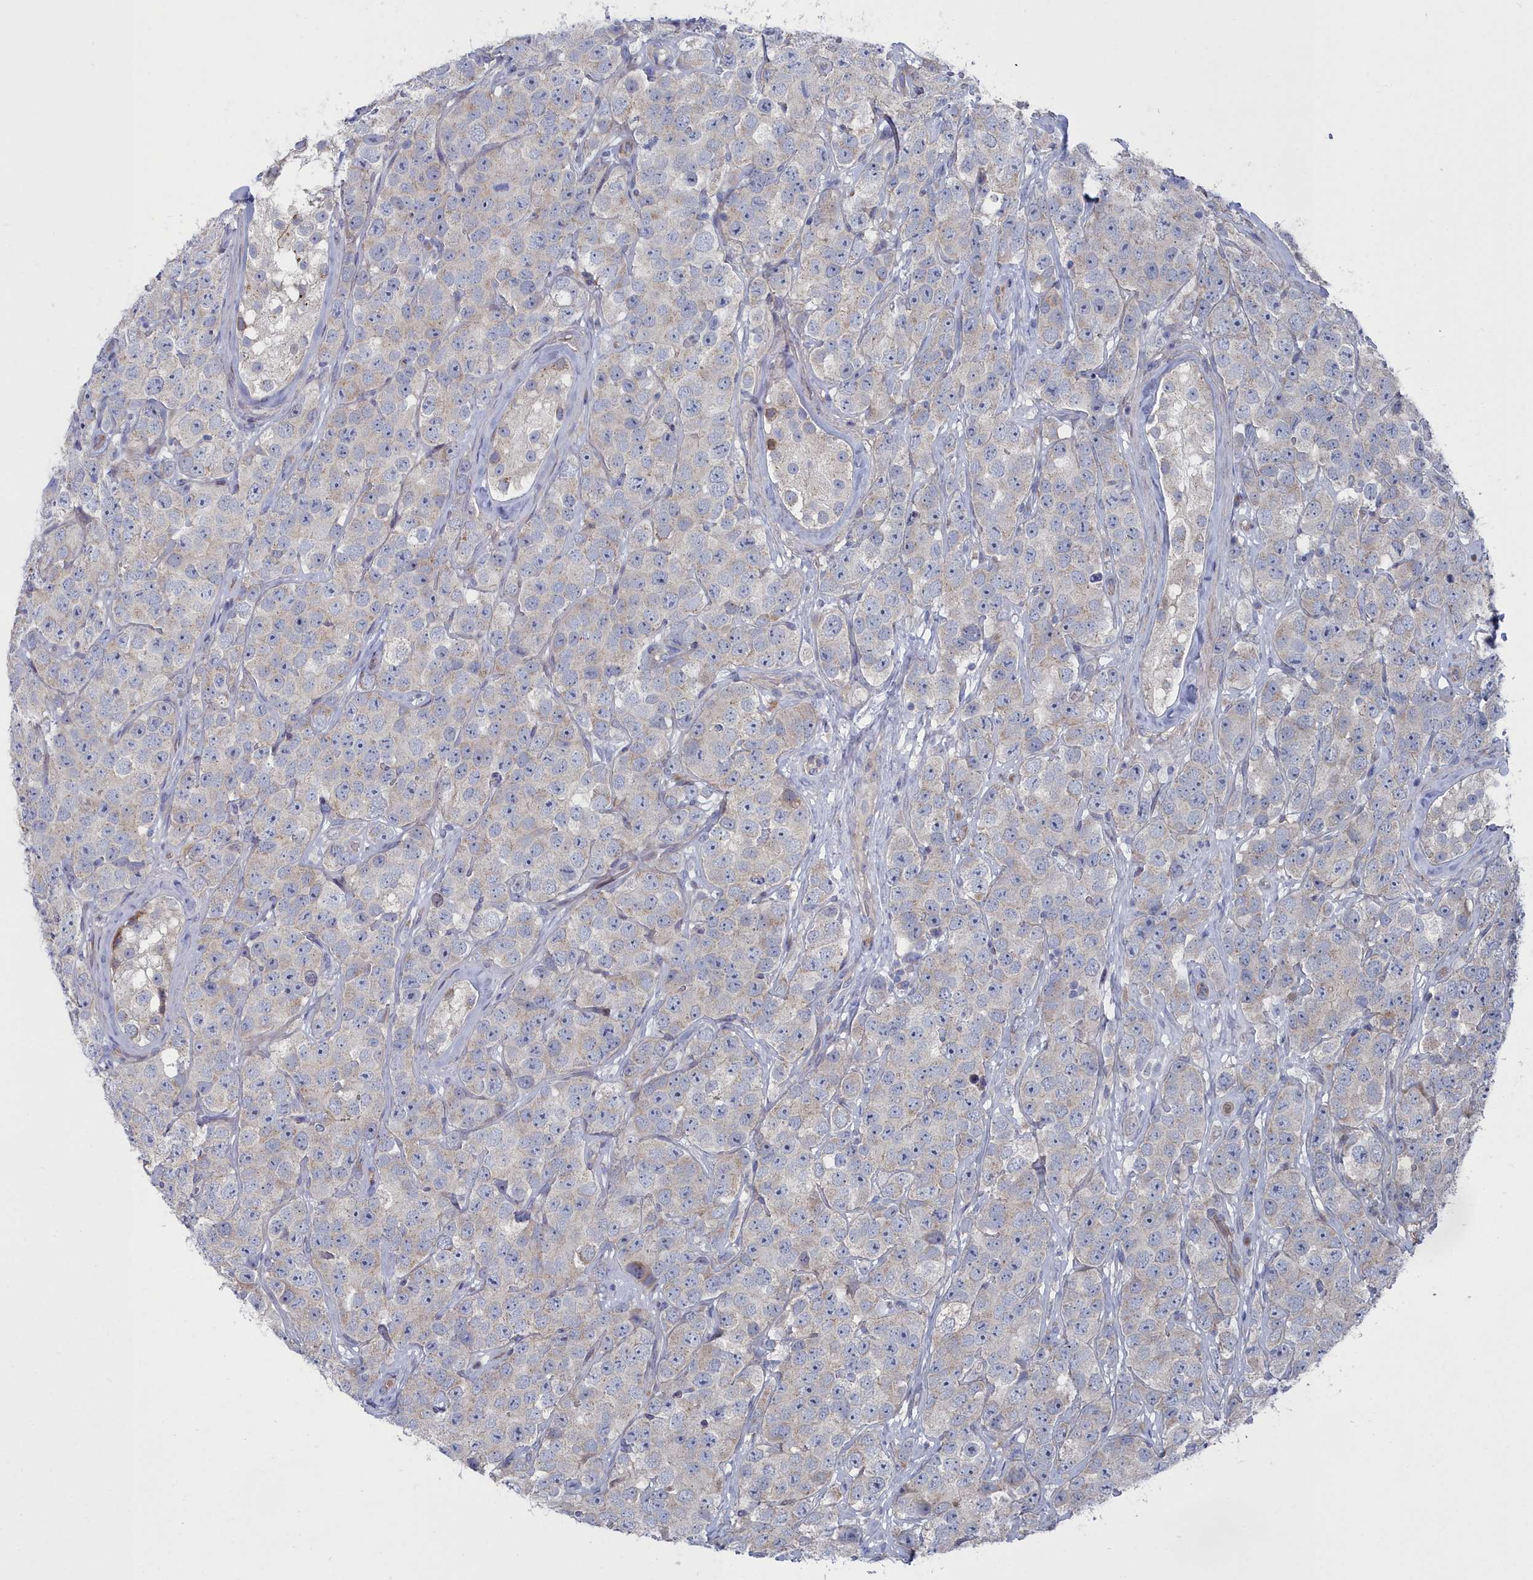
{"staining": {"intensity": "negative", "quantity": "none", "location": "none"}, "tissue": "testis cancer", "cell_type": "Tumor cells", "image_type": "cancer", "snomed": [{"axis": "morphology", "description": "Seminoma, NOS"}, {"axis": "topography", "description": "Testis"}], "caption": "Immunohistochemical staining of seminoma (testis) exhibits no significant positivity in tumor cells. (DAB IHC, high magnification).", "gene": "SHISAL2A", "patient": {"sex": "male", "age": 28}}